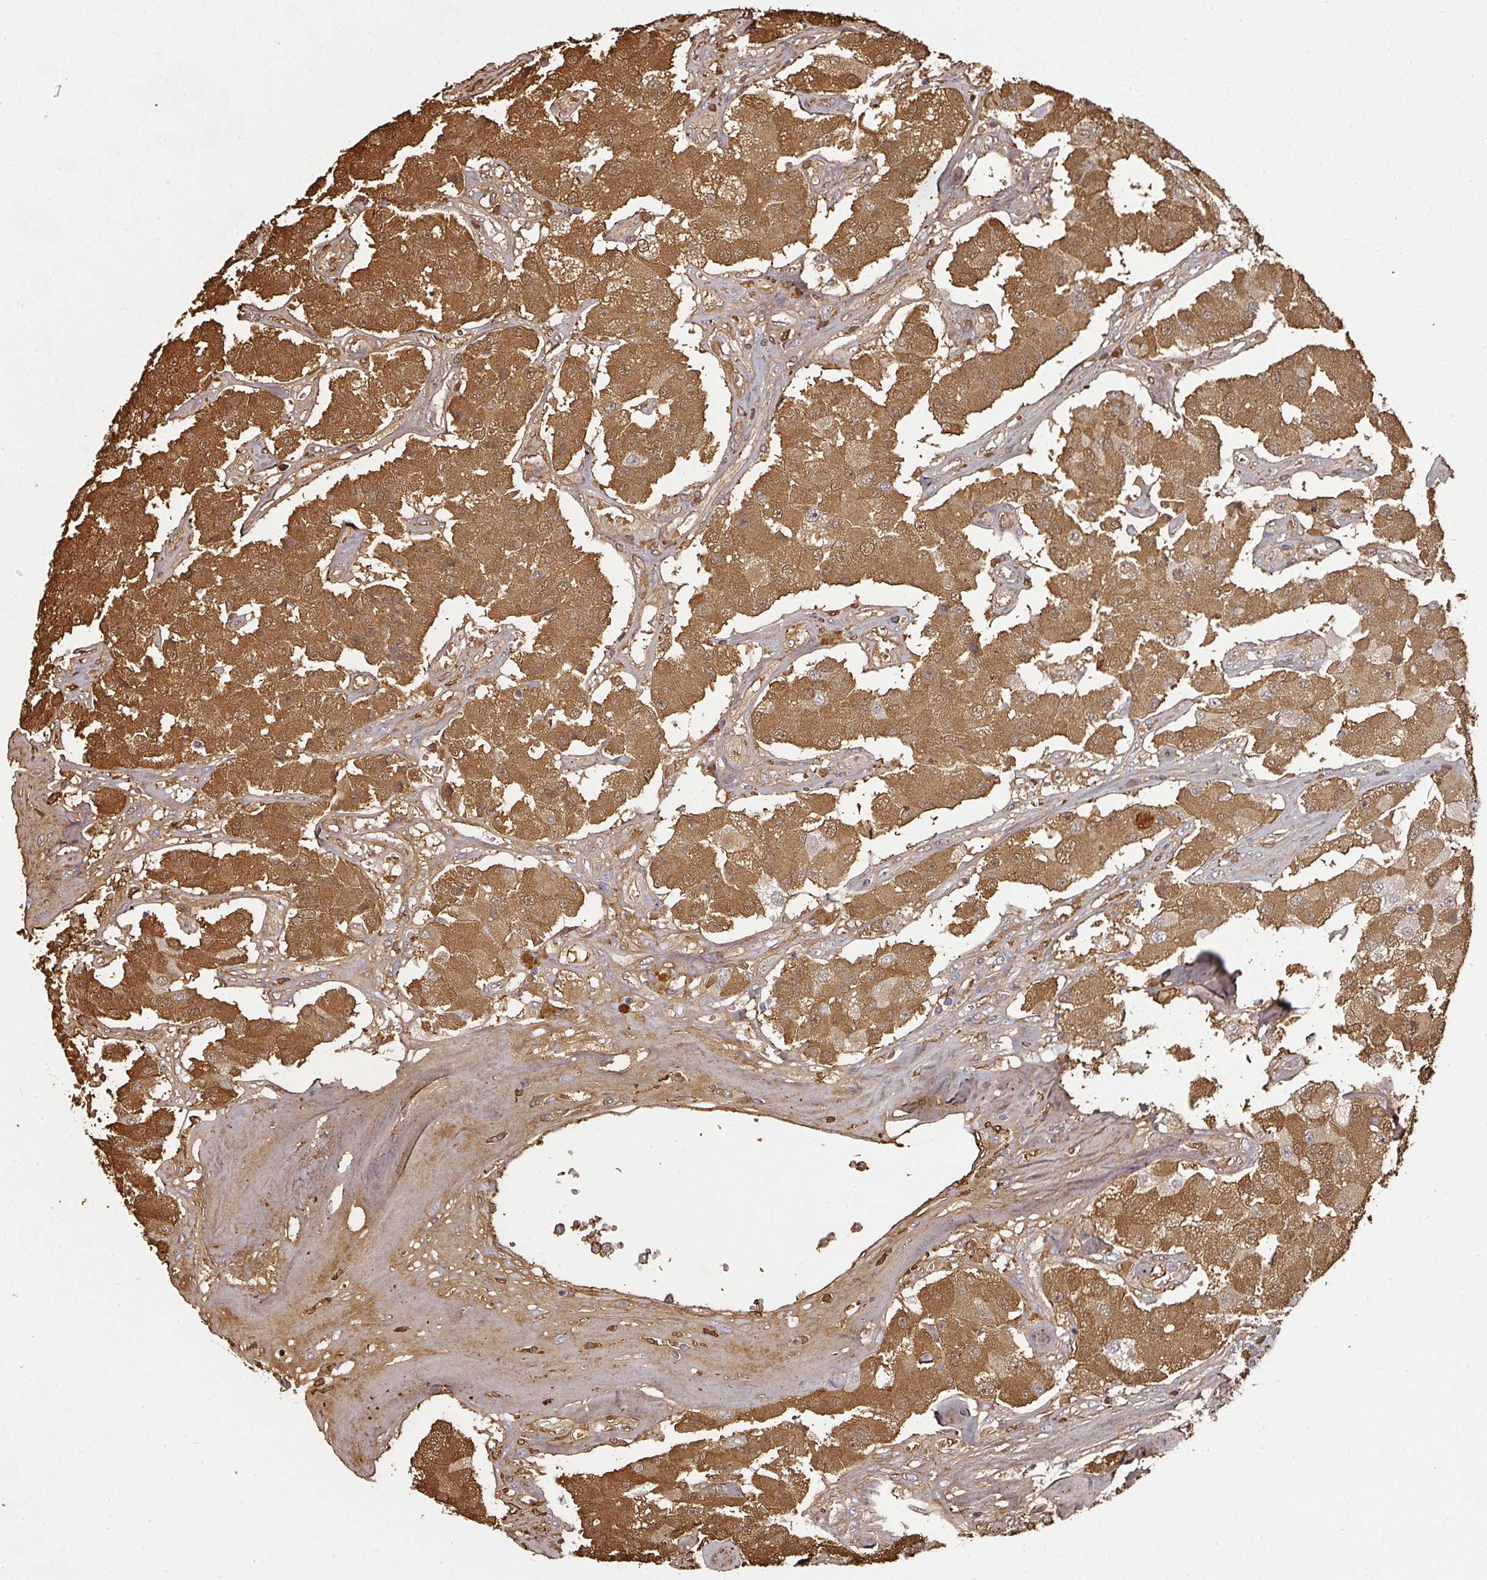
{"staining": {"intensity": "strong", "quantity": ">75%", "location": "cytoplasmic/membranous,nuclear"}, "tissue": "carcinoid", "cell_type": "Tumor cells", "image_type": "cancer", "snomed": [{"axis": "morphology", "description": "Carcinoid, malignant, NOS"}, {"axis": "topography", "description": "Pancreas"}], "caption": "Brown immunohistochemical staining in human carcinoid reveals strong cytoplasmic/membranous and nuclear positivity in about >75% of tumor cells. (Stains: DAB in brown, nuclei in blue, Microscopy: brightfield microscopy at high magnification).", "gene": "ALB", "patient": {"sex": "male", "age": 41}}